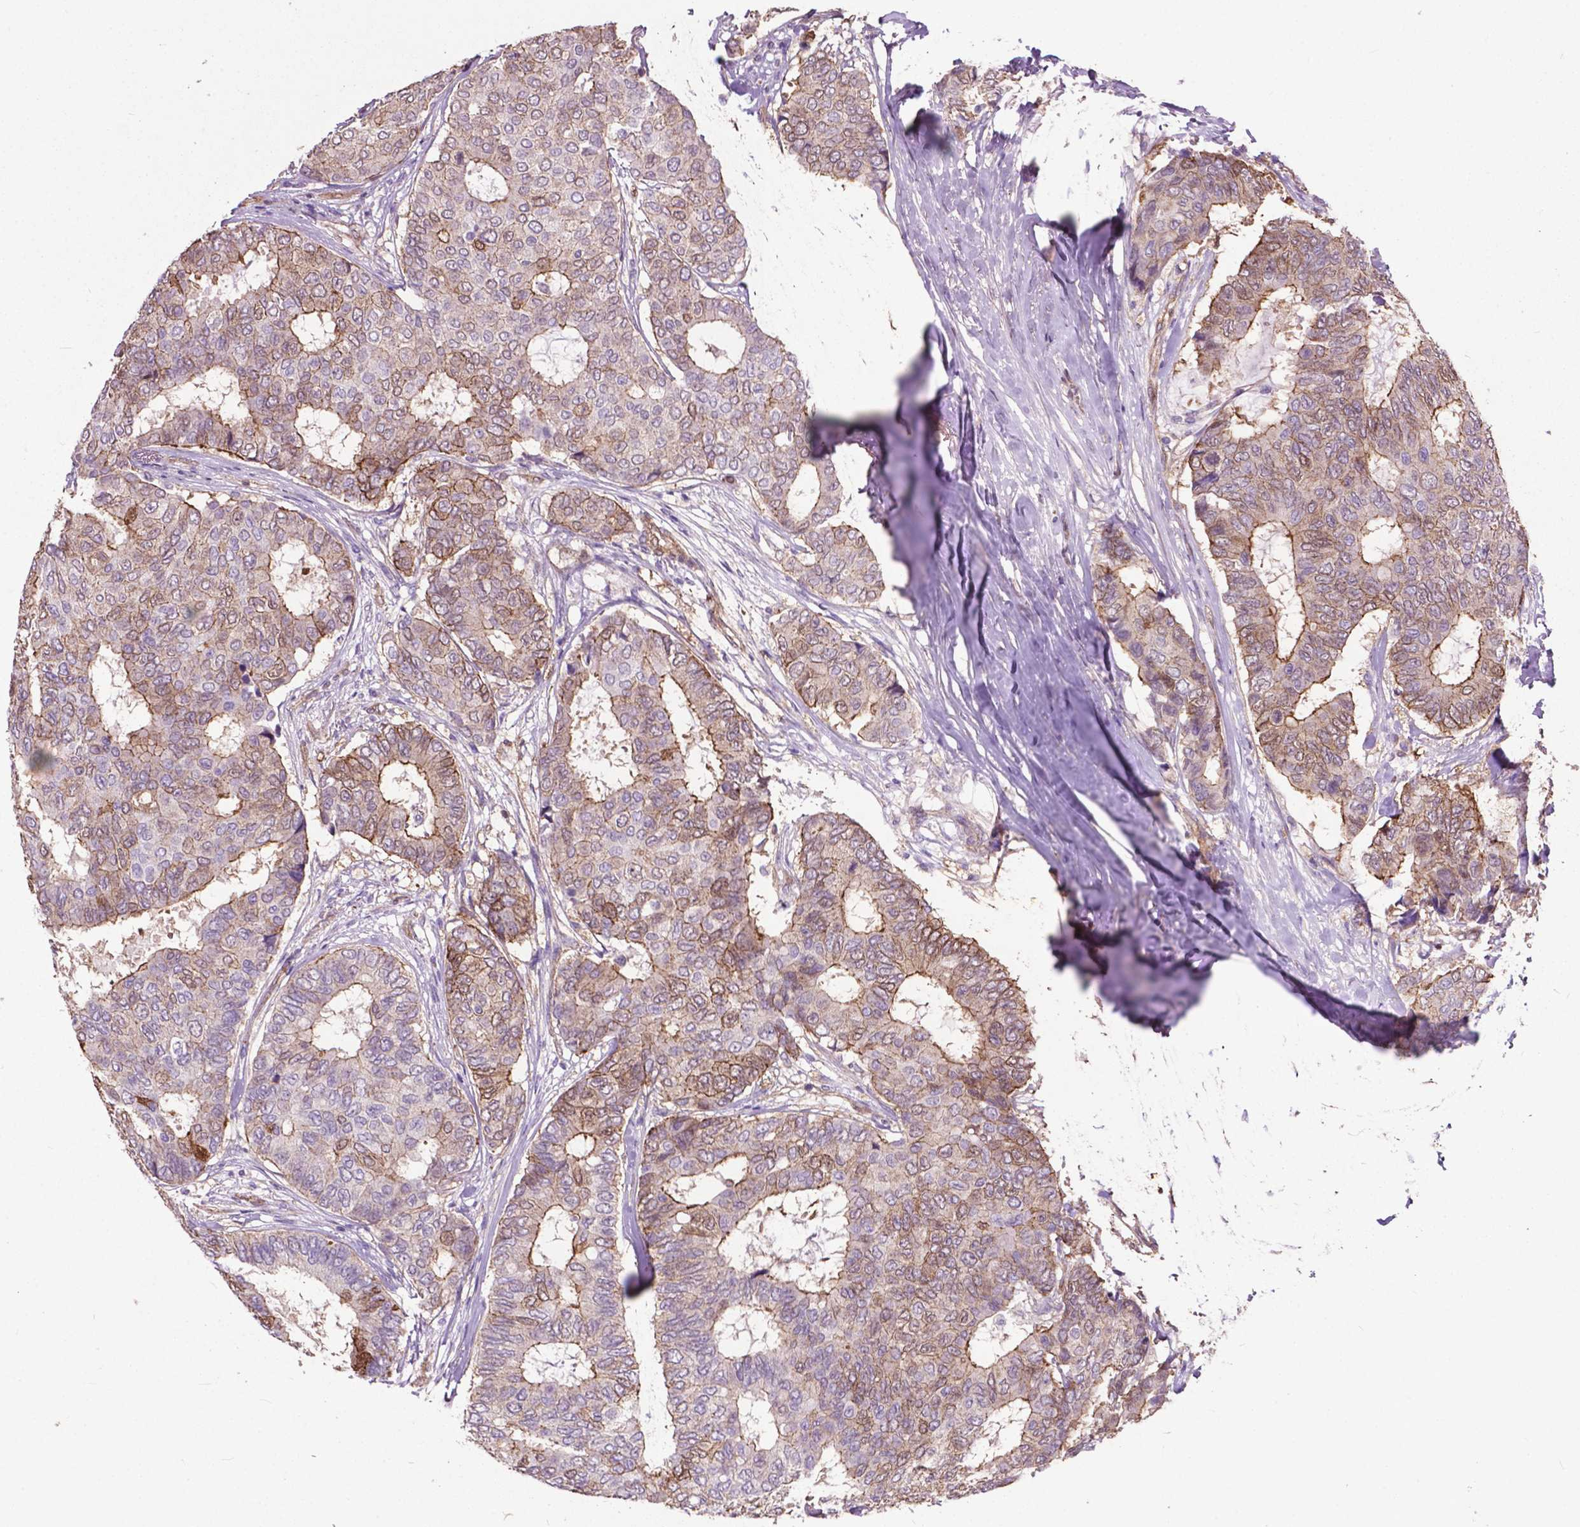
{"staining": {"intensity": "weak", "quantity": "25%-75%", "location": "cytoplasmic/membranous"}, "tissue": "breast cancer", "cell_type": "Tumor cells", "image_type": "cancer", "snomed": [{"axis": "morphology", "description": "Duct carcinoma"}, {"axis": "topography", "description": "Breast"}], "caption": "Protein positivity by immunohistochemistry displays weak cytoplasmic/membranous staining in about 25%-75% of tumor cells in breast infiltrating ductal carcinoma. (Brightfield microscopy of DAB IHC at high magnification).", "gene": "PDLIM1", "patient": {"sex": "female", "age": 75}}